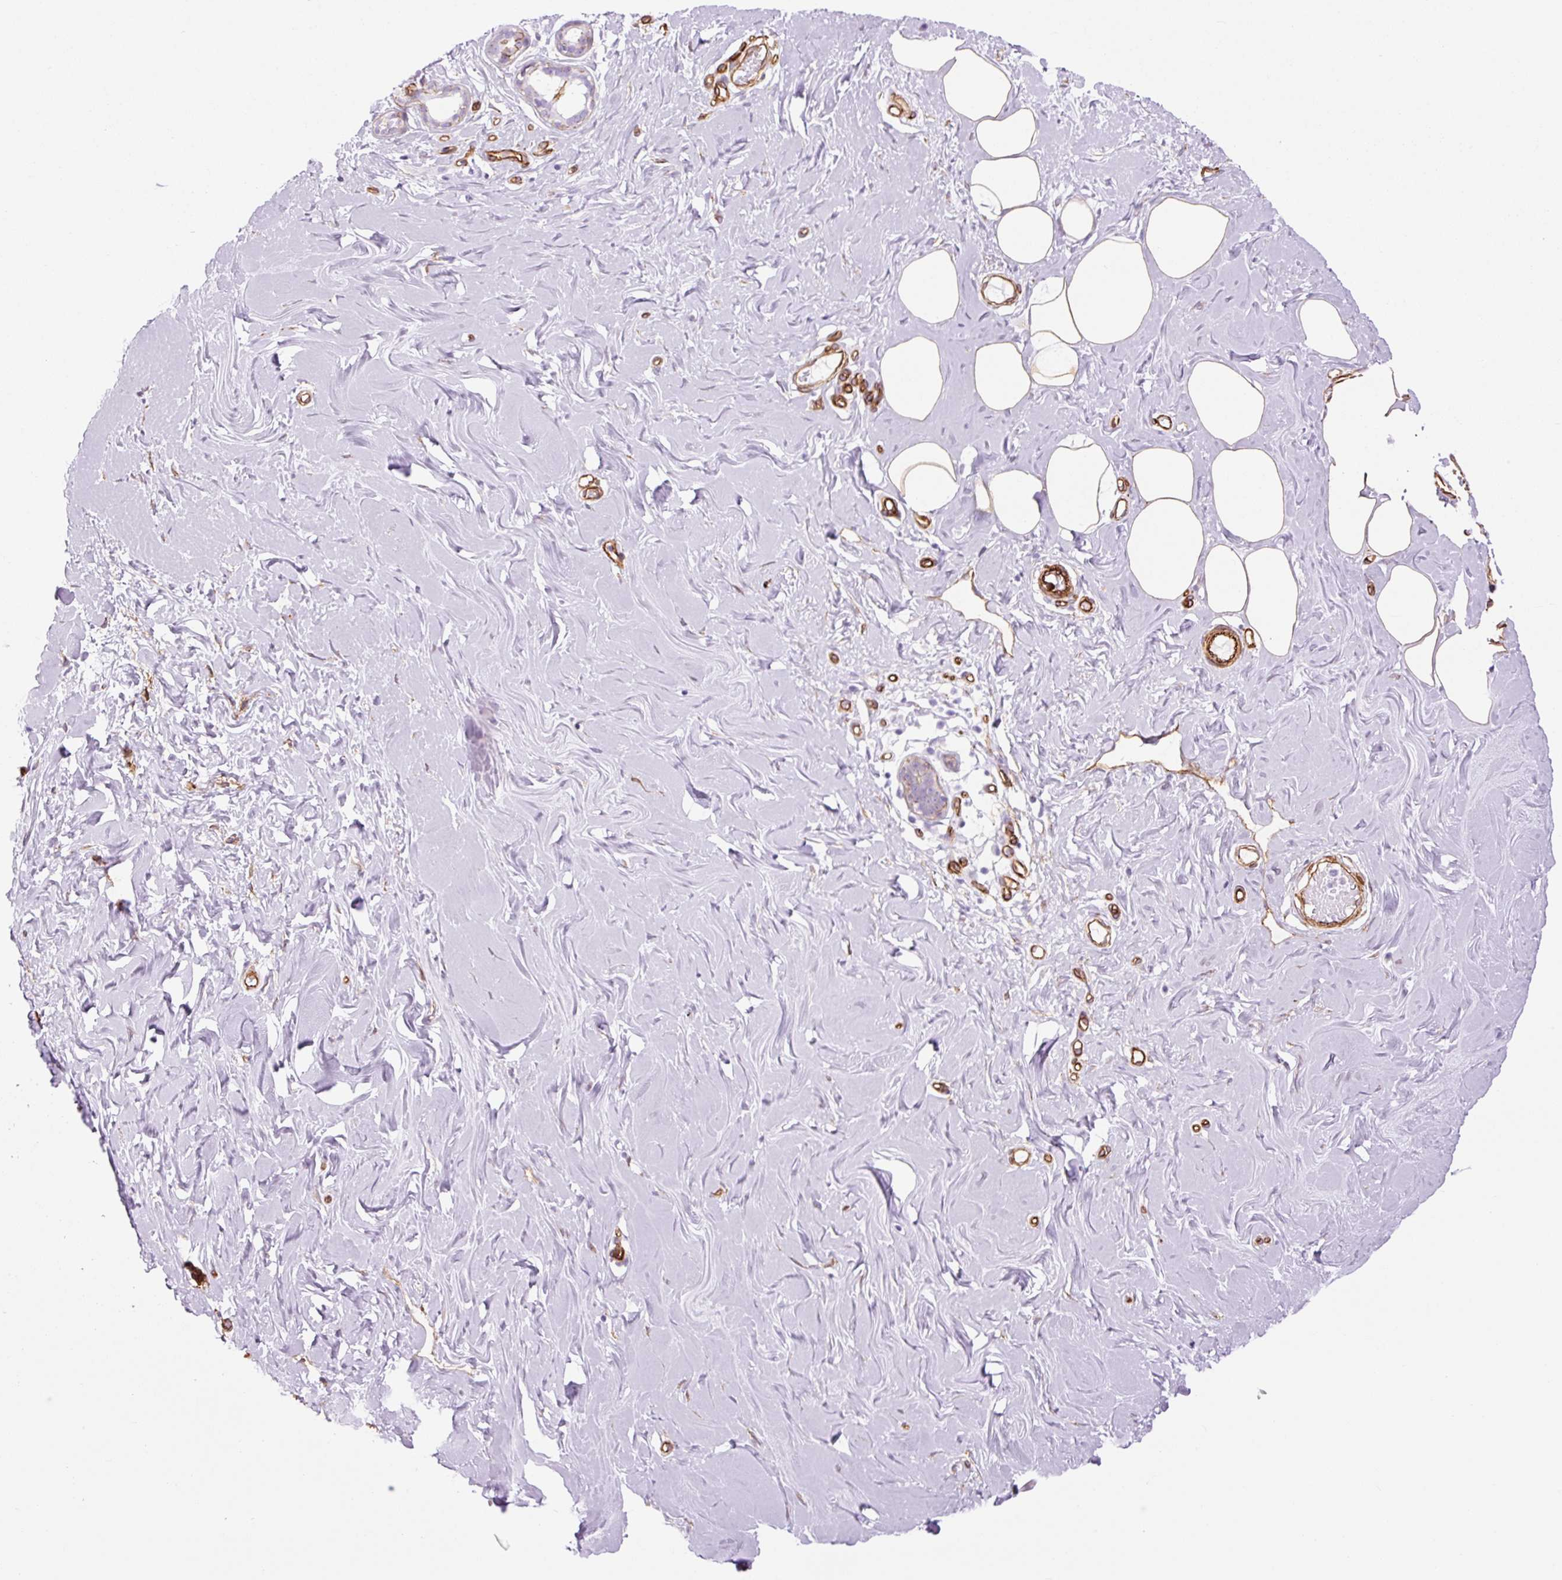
{"staining": {"intensity": "moderate", "quantity": ">75%", "location": "cytoplasmic/membranous"}, "tissue": "breast", "cell_type": "Adipocytes", "image_type": "normal", "snomed": [{"axis": "morphology", "description": "Normal tissue, NOS"}, {"axis": "topography", "description": "Breast"}], "caption": "Breast stained with immunohistochemistry demonstrates moderate cytoplasmic/membranous expression in about >75% of adipocytes. Ihc stains the protein in brown and the nuclei are stained blue.", "gene": "CAV1", "patient": {"sex": "female", "age": 27}}